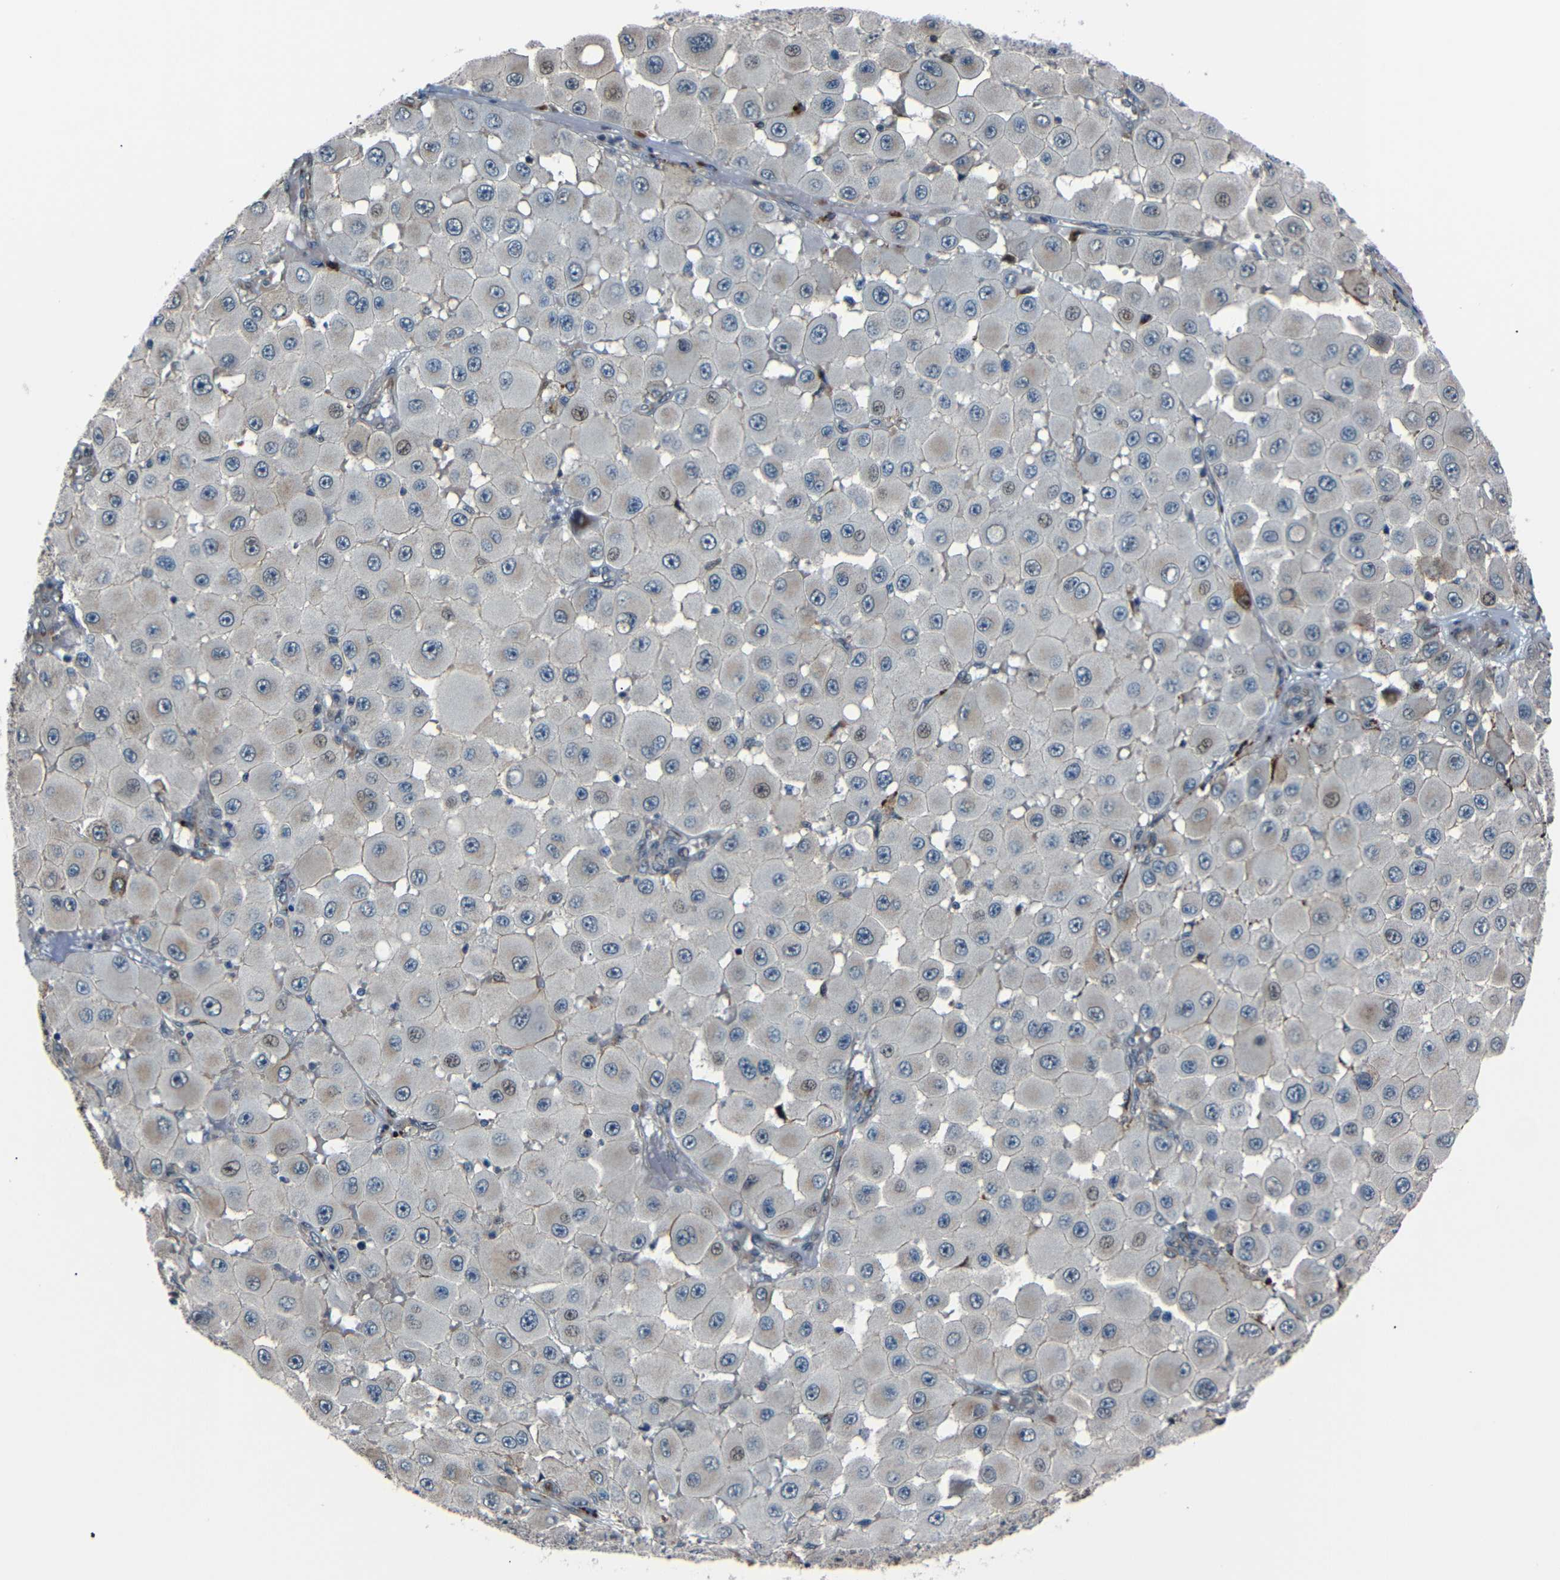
{"staining": {"intensity": "strong", "quantity": "<25%", "location": "cytoplasmic/membranous"}, "tissue": "melanoma", "cell_type": "Tumor cells", "image_type": "cancer", "snomed": [{"axis": "morphology", "description": "Malignant melanoma, NOS"}, {"axis": "topography", "description": "Skin"}], "caption": "IHC histopathology image of malignant melanoma stained for a protein (brown), which displays medium levels of strong cytoplasmic/membranous staining in approximately <25% of tumor cells.", "gene": "AKAP9", "patient": {"sex": "female", "age": 81}}